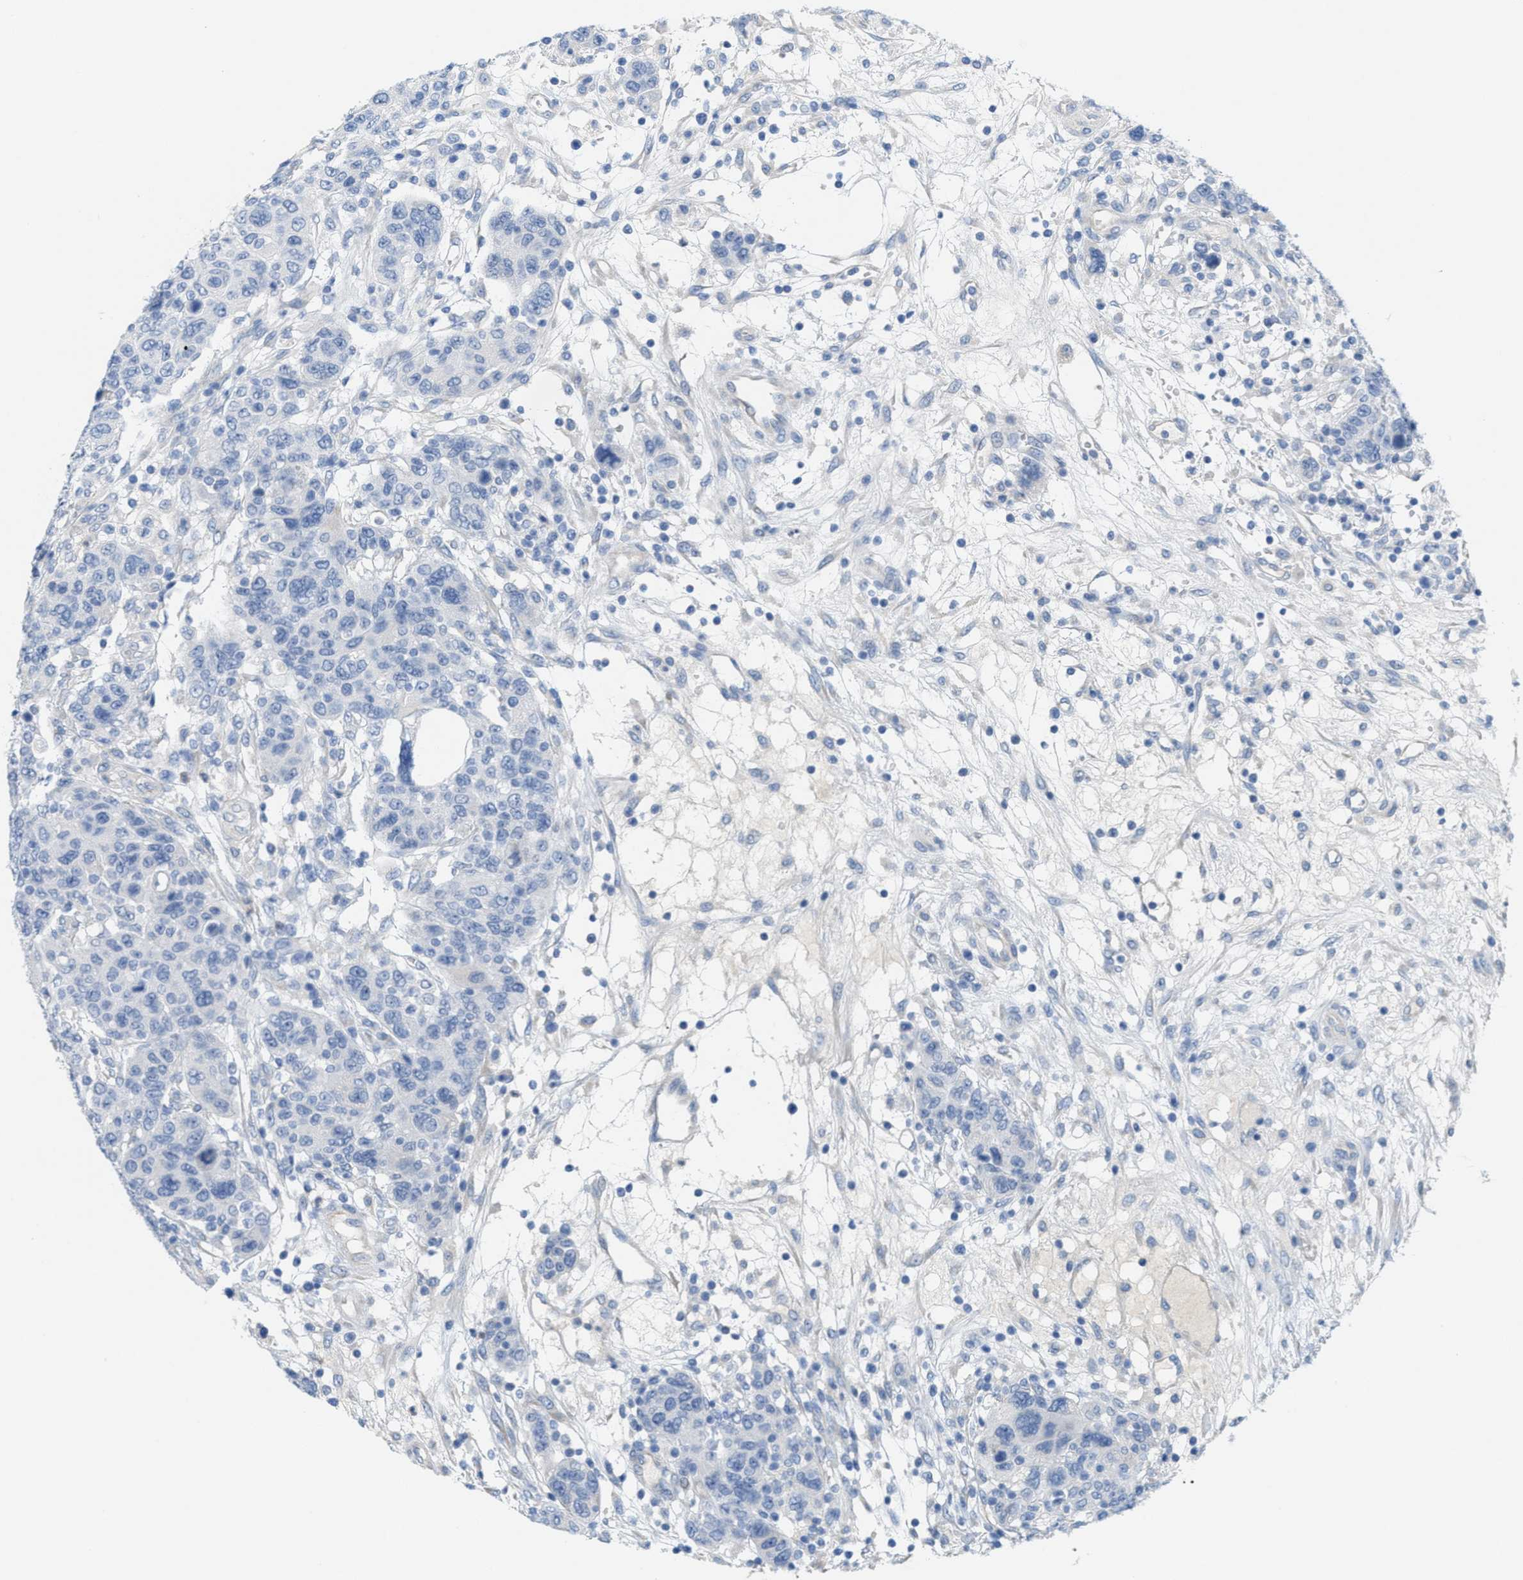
{"staining": {"intensity": "negative", "quantity": "none", "location": "none"}, "tissue": "breast cancer", "cell_type": "Tumor cells", "image_type": "cancer", "snomed": [{"axis": "morphology", "description": "Duct carcinoma"}, {"axis": "topography", "description": "Breast"}], "caption": "Infiltrating ductal carcinoma (breast) was stained to show a protein in brown. There is no significant positivity in tumor cells.", "gene": "CPA2", "patient": {"sex": "female", "age": 37}}